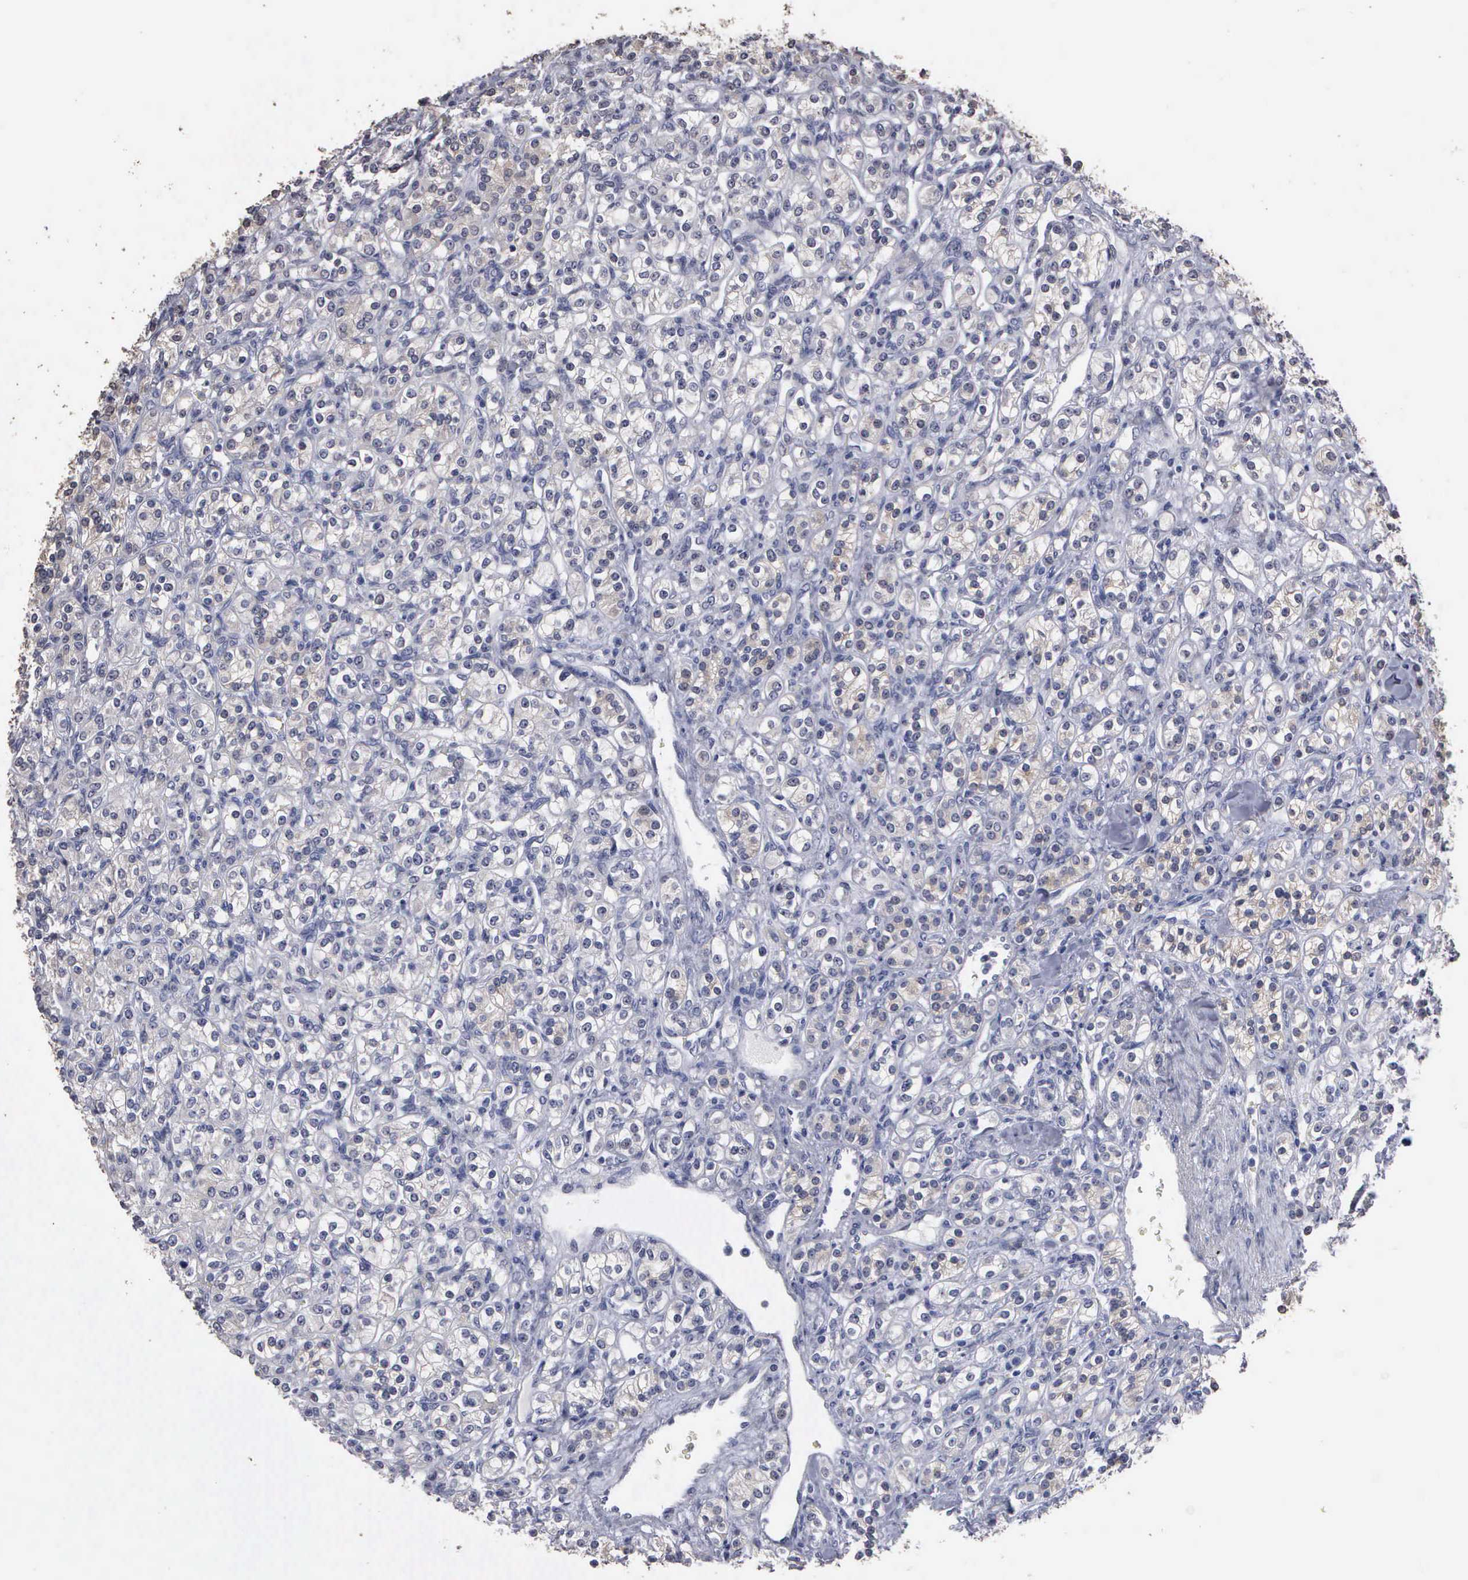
{"staining": {"intensity": "weak", "quantity": "<25%", "location": "cytoplasmic/membranous"}, "tissue": "renal cancer", "cell_type": "Tumor cells", "image_type": "cancer", "snomed": [{"axis": "morphology", "description": "Adenocarcinoma, NOS"}, {"axis": "topography", "description": "Kidney"}], "caption": "Micrograph shows no significant protein expression in tumor cells of renal adenocarcinoma.", "gene": "UPB1", "patient": {"sex": "male", "age": 77}}